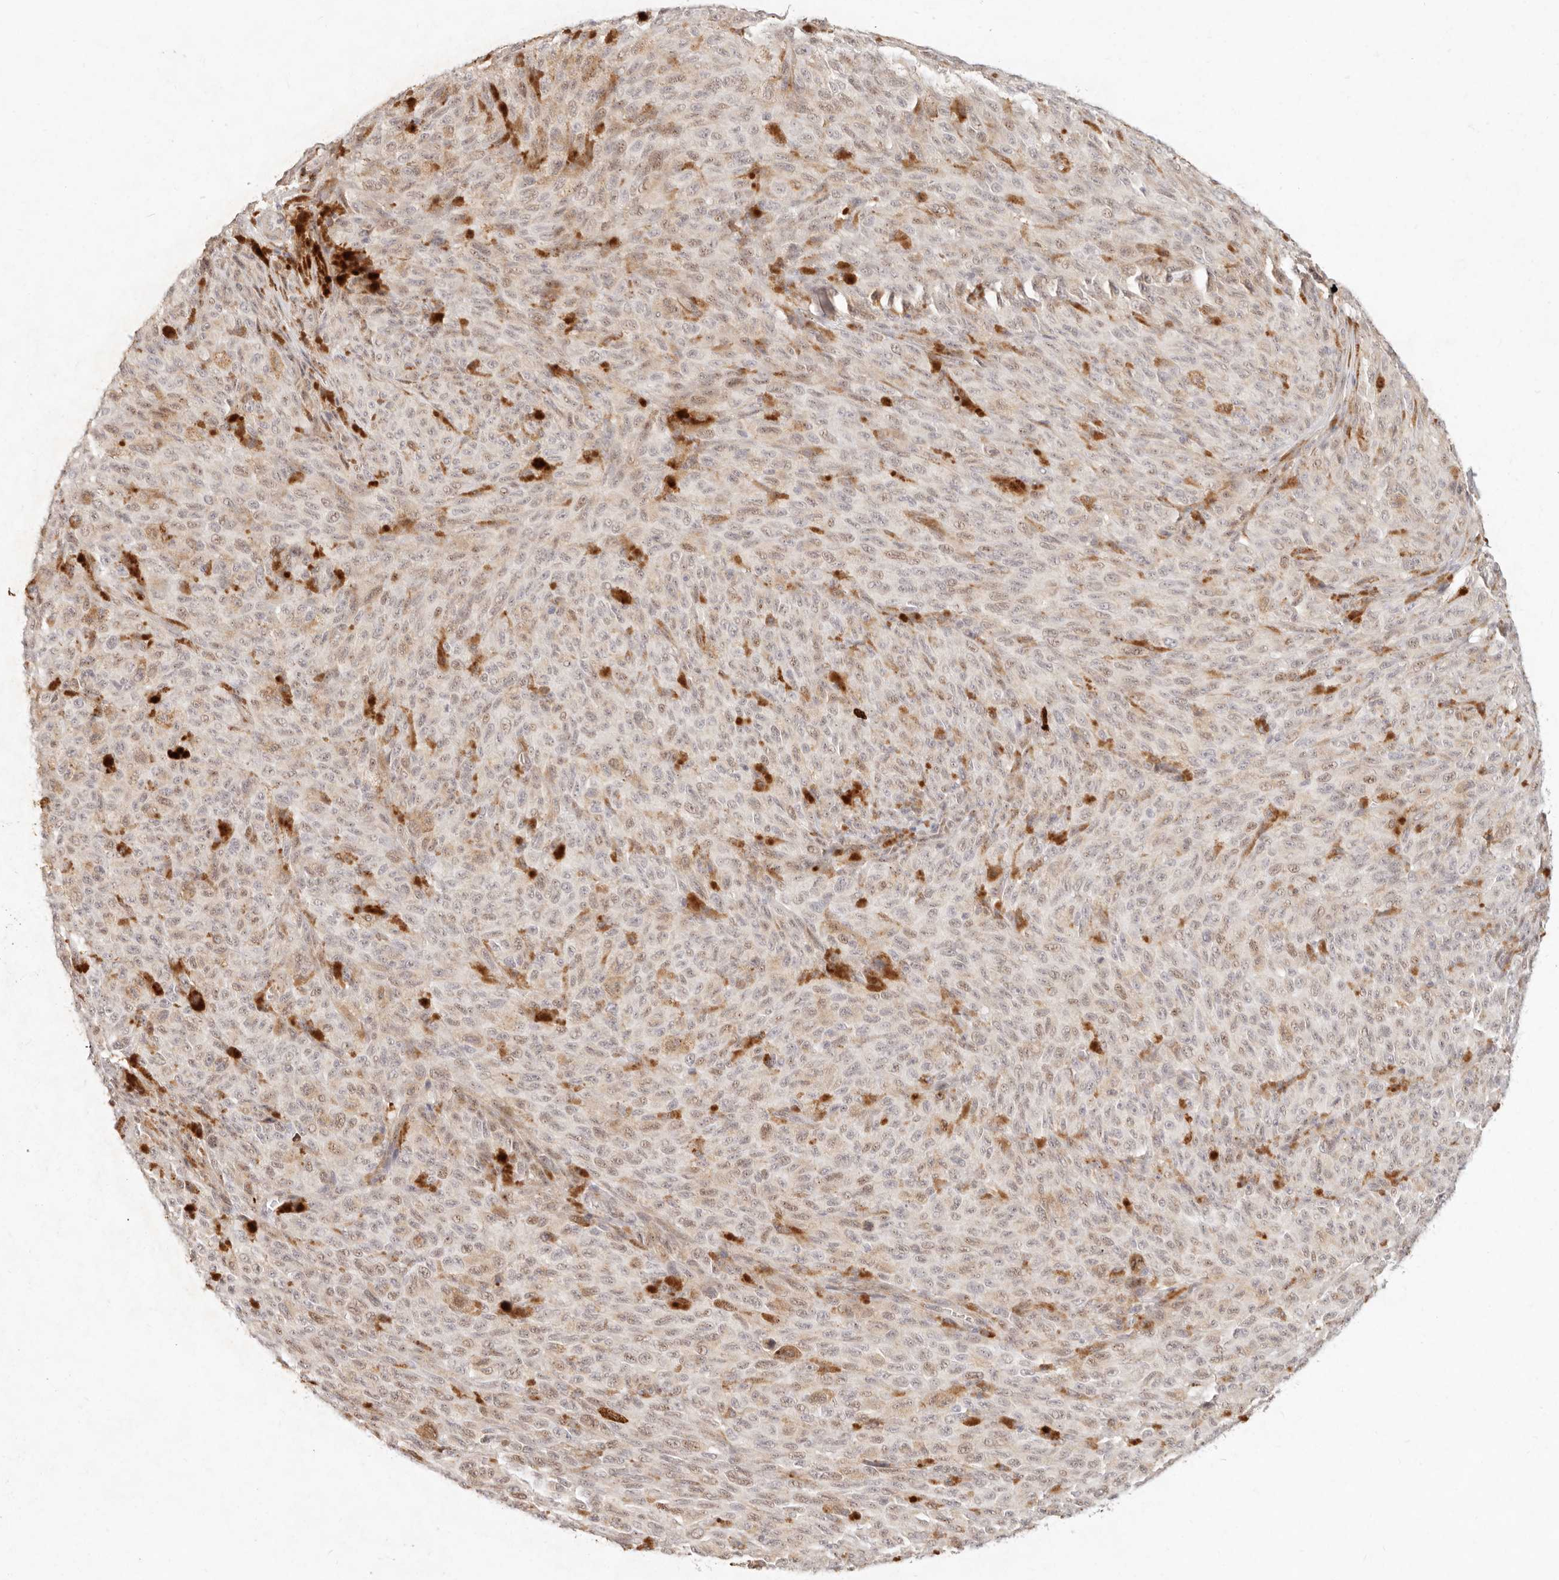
{"staining": {"intensity": "negative", "quantity": "none", "location": "none"}, "tissue": "melanoma", "cell_type": "Tumor cells", "image_type": "cancer", "snomed": [{"axis": "morphology", "description": "Malignant melanoma, NOS"}, {"axis": "topography", "description": "Skin"}], "caption": "Tumor cells are negative for brown protein staining in melanoma.", "gene": "C1orf127", "patient": {"sex": "female", "age": 82}}